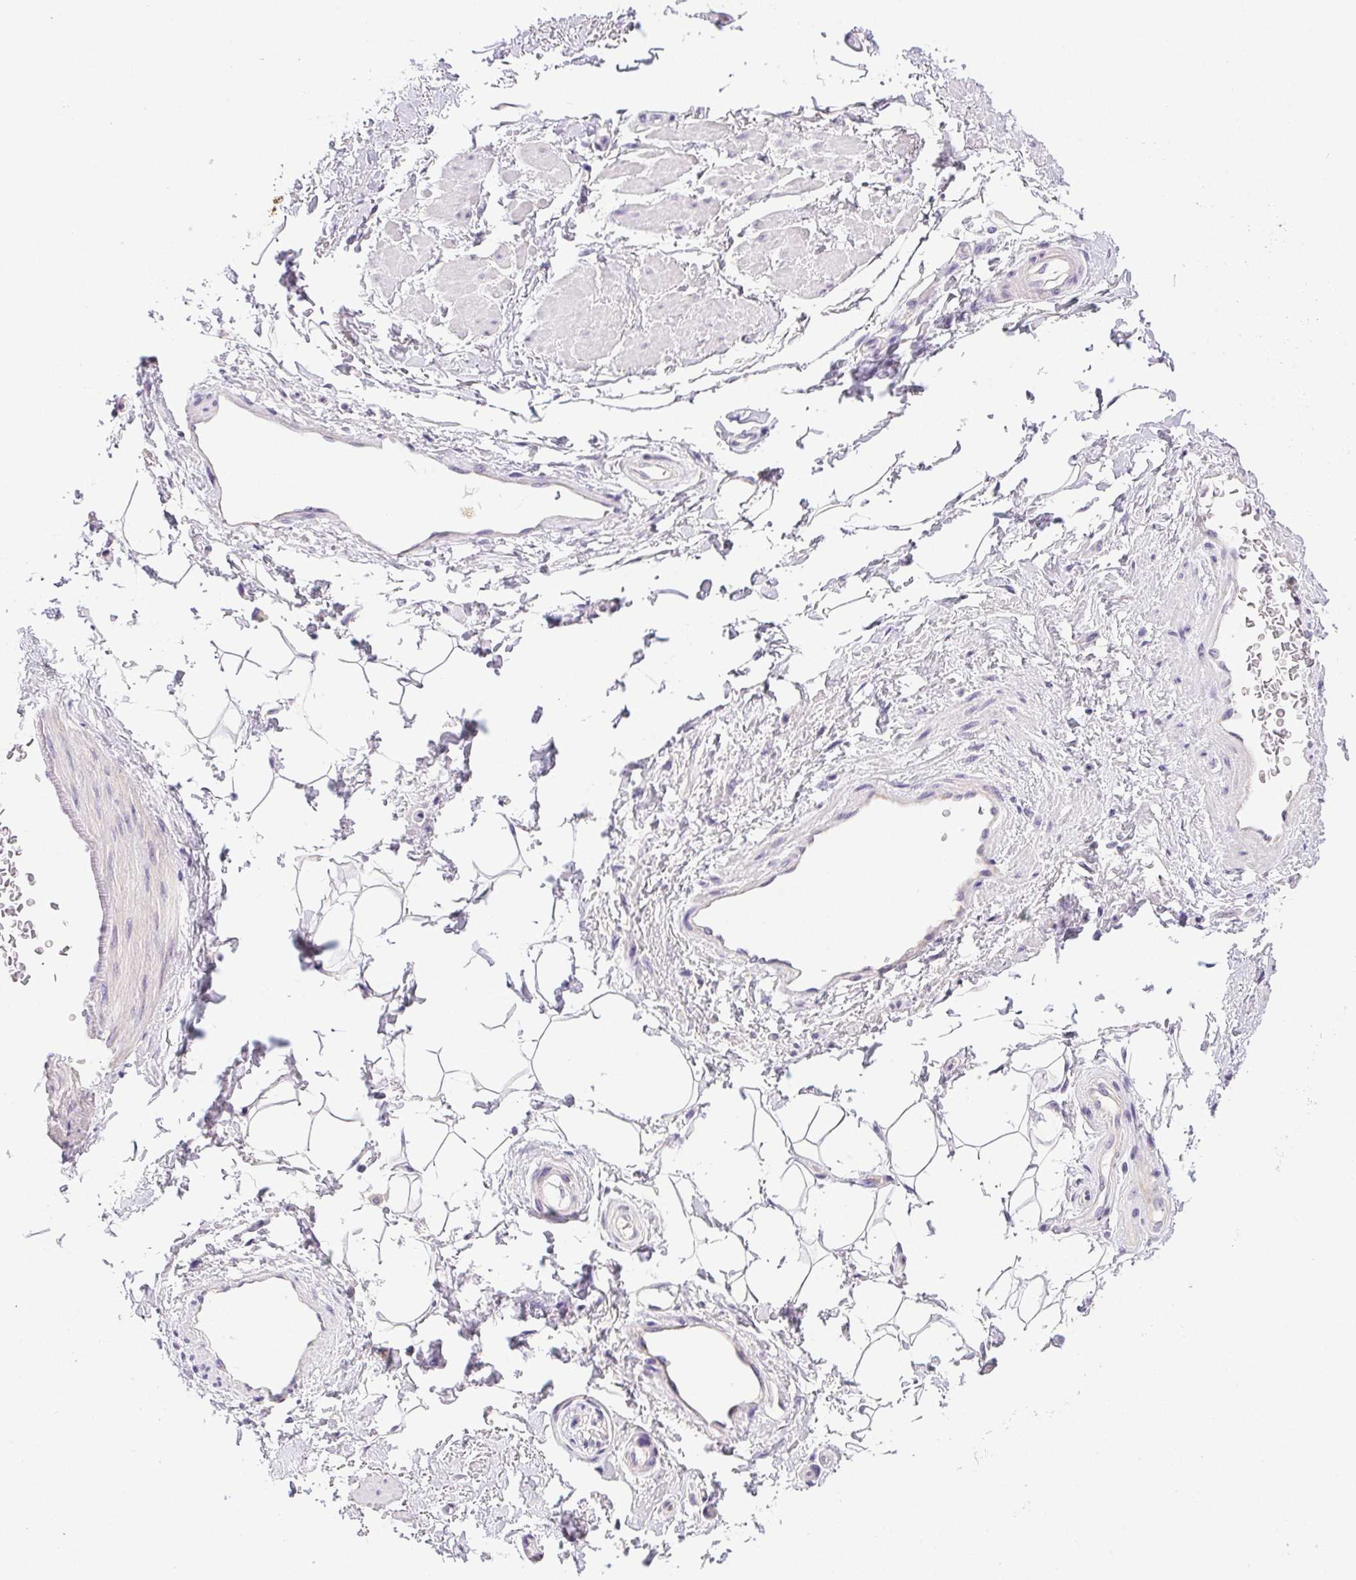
{"staining": {"intensity": "negative", "quantity": "none", "location": "none"}, "tissue": "adipose tissue", "cell_type": "Adipocytes", "image_type": "normal", "snomed": [{"axis": "morphology", "description": "Normal tissue, NOS"}, {"axis": "topography", "description": "Anal"}, {"axis": "topography", "description": "Peripheral nerve tissue"}], "caption": "The histopathology image displays no significant staining in adipocytes of adipose tissue.", "gene": "SLC17A7", "patient": {"sex": "male", "age": 51}}